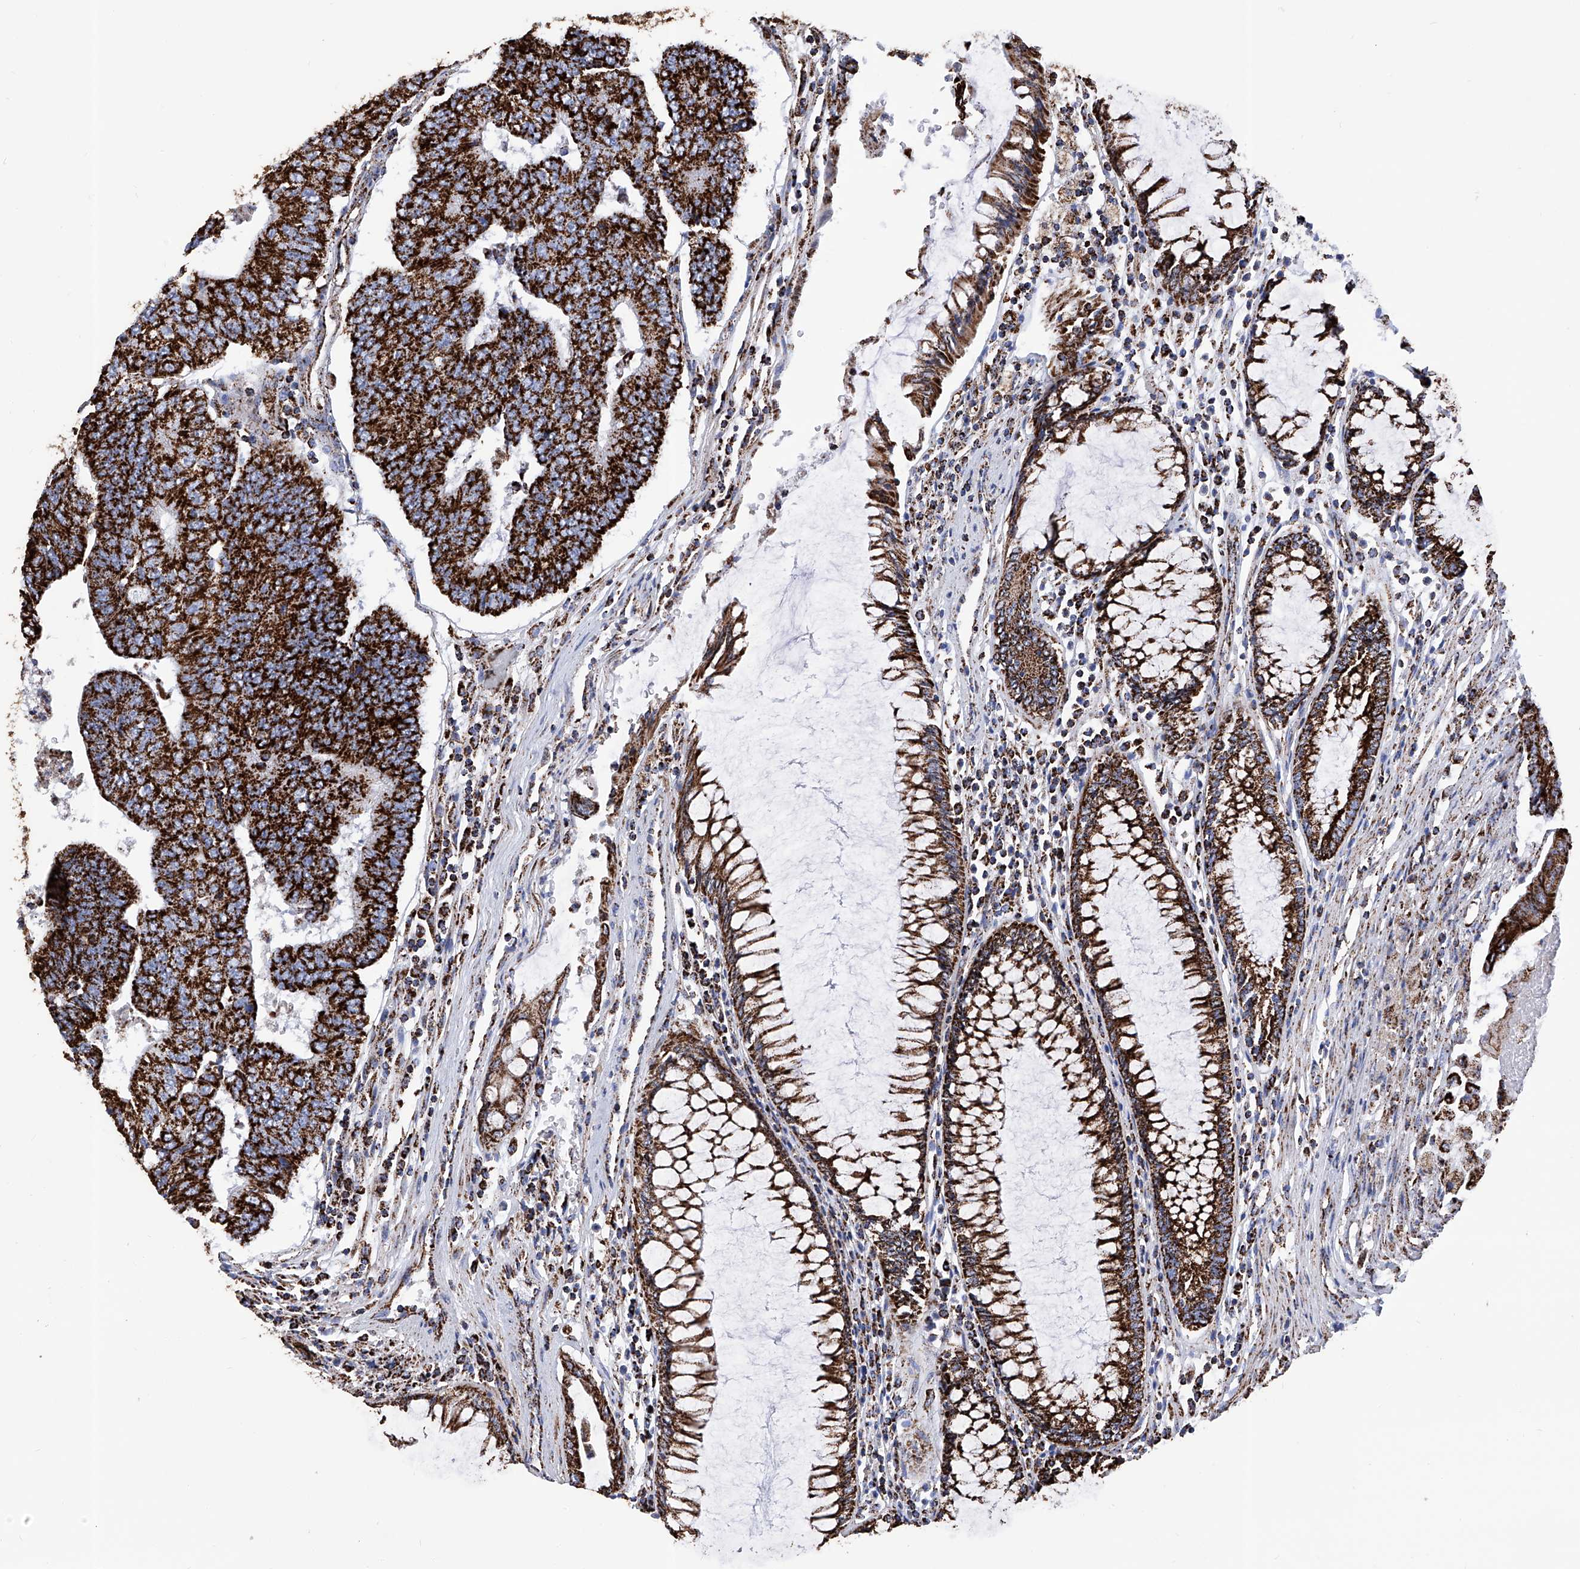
{"staining": {"intensity": "strong", "quantity": ">75%", "location": "cytoplasmic/membranous"}, "tissue": "colorectal cancer", "cell_type": "Tumor cells", "image_type": "cancer", "snomed": [{"axis": "morphology", "description": "Adenocarcinoma, NOS"}, {"axis": "topography", "description": "Colon"}], "caption": "This image displays colorectal cancer stained with IHC to label a protein in brown. The cytoplasmic/membranous of tumor cells show strong positivity for the protein. Nuclei are counter-stained blue.", "gene": "ATP5PF", "patient": {"sex": "female", "age": 67}}